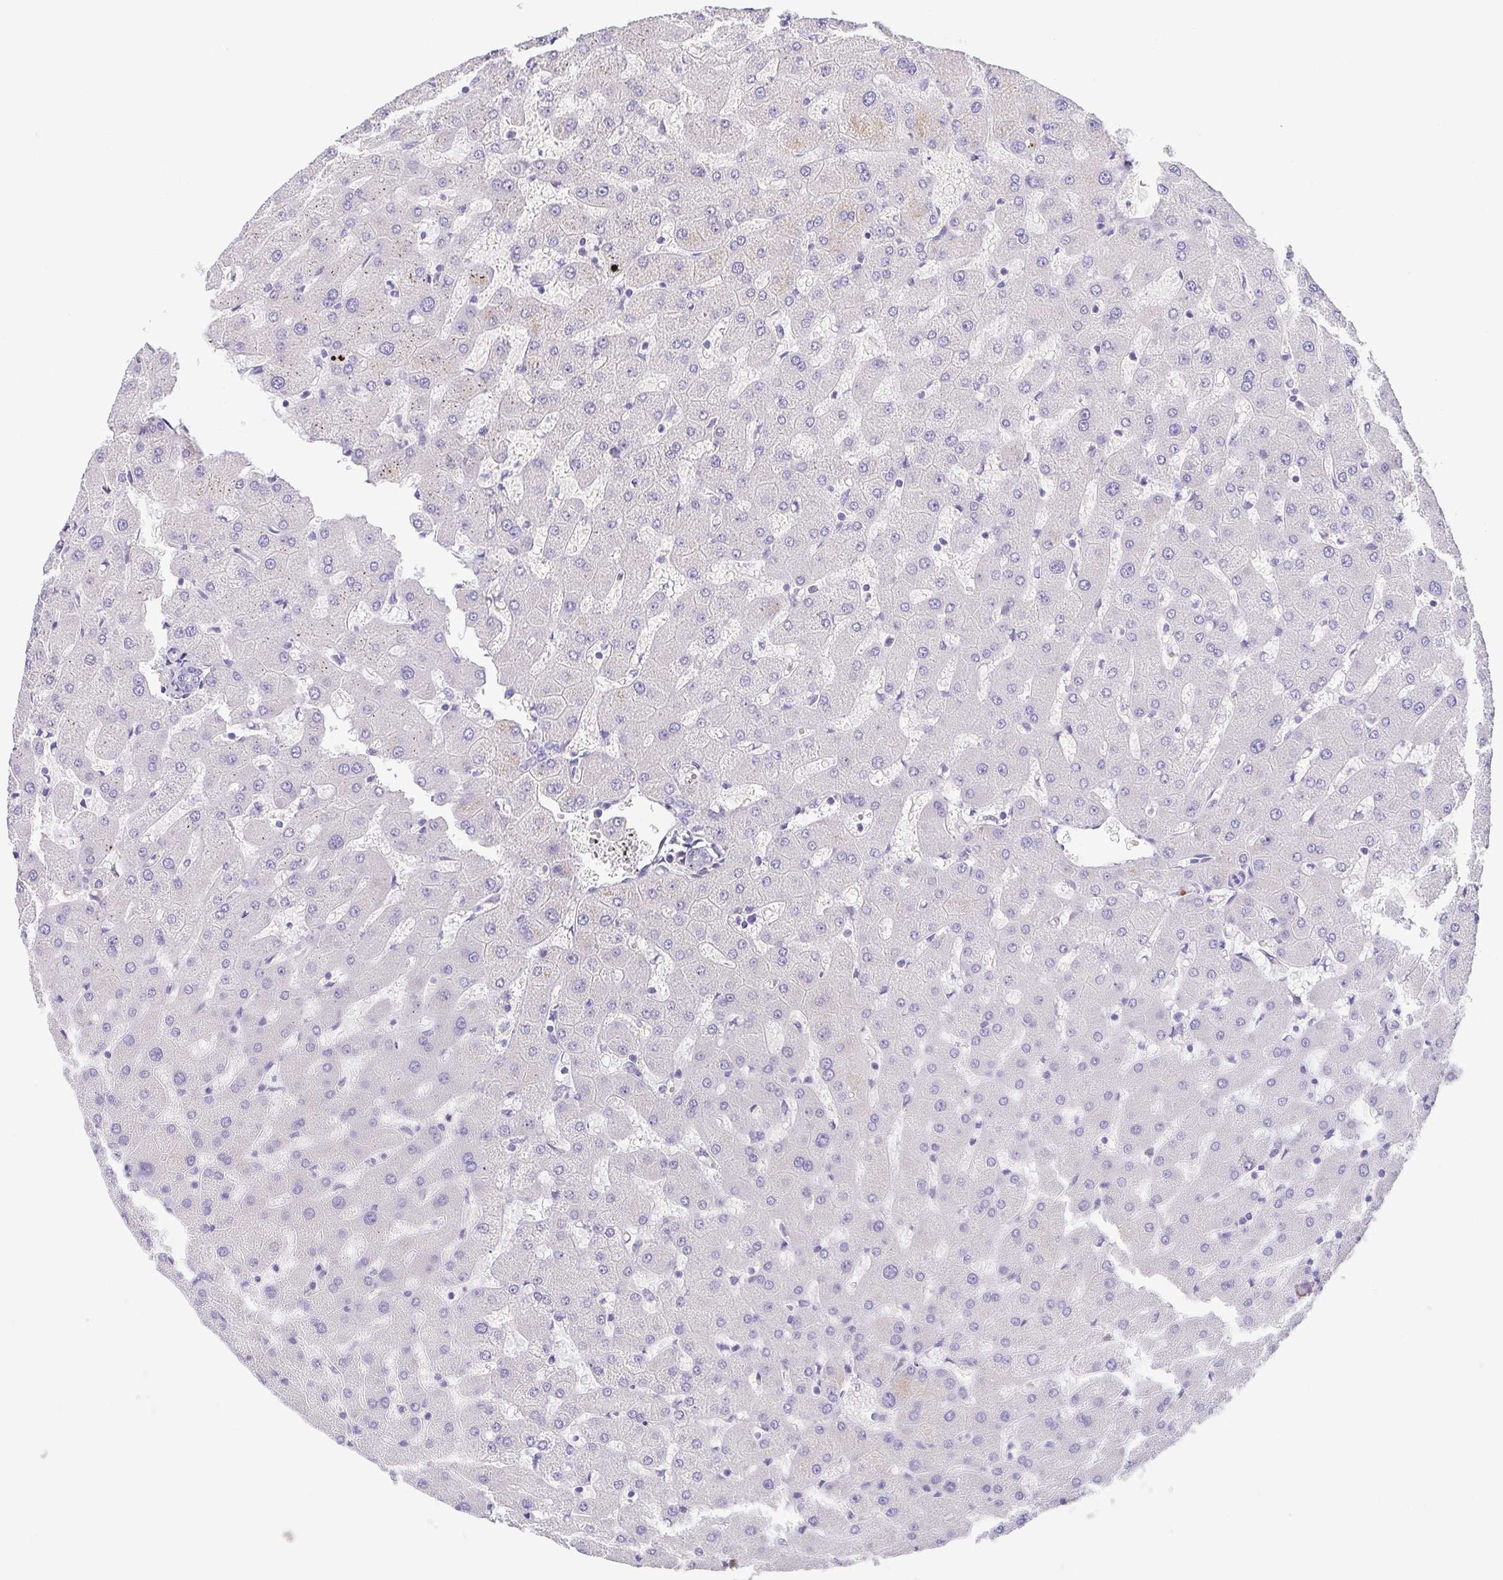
{"staining": {"intensity": "negative", "quantity": "none", "location": "none"}, "tissue": "liver", "cell_type": "Cholangiocytes", "image_type": "normal", "snomed": [{"axis": "morphology", "description": "Normal tissue, NOS"}, {"axis": "topography", "description": "Liver"}], "caption": "Cholangiocytes are negative for protein expression in unremarkable human liver. (DAB immunohistochemistry (IHC) visualized using brightfield microscopy, high magnification).", "gene": "PKDREJ", "patient": {"sex": "female", "age": 63}}